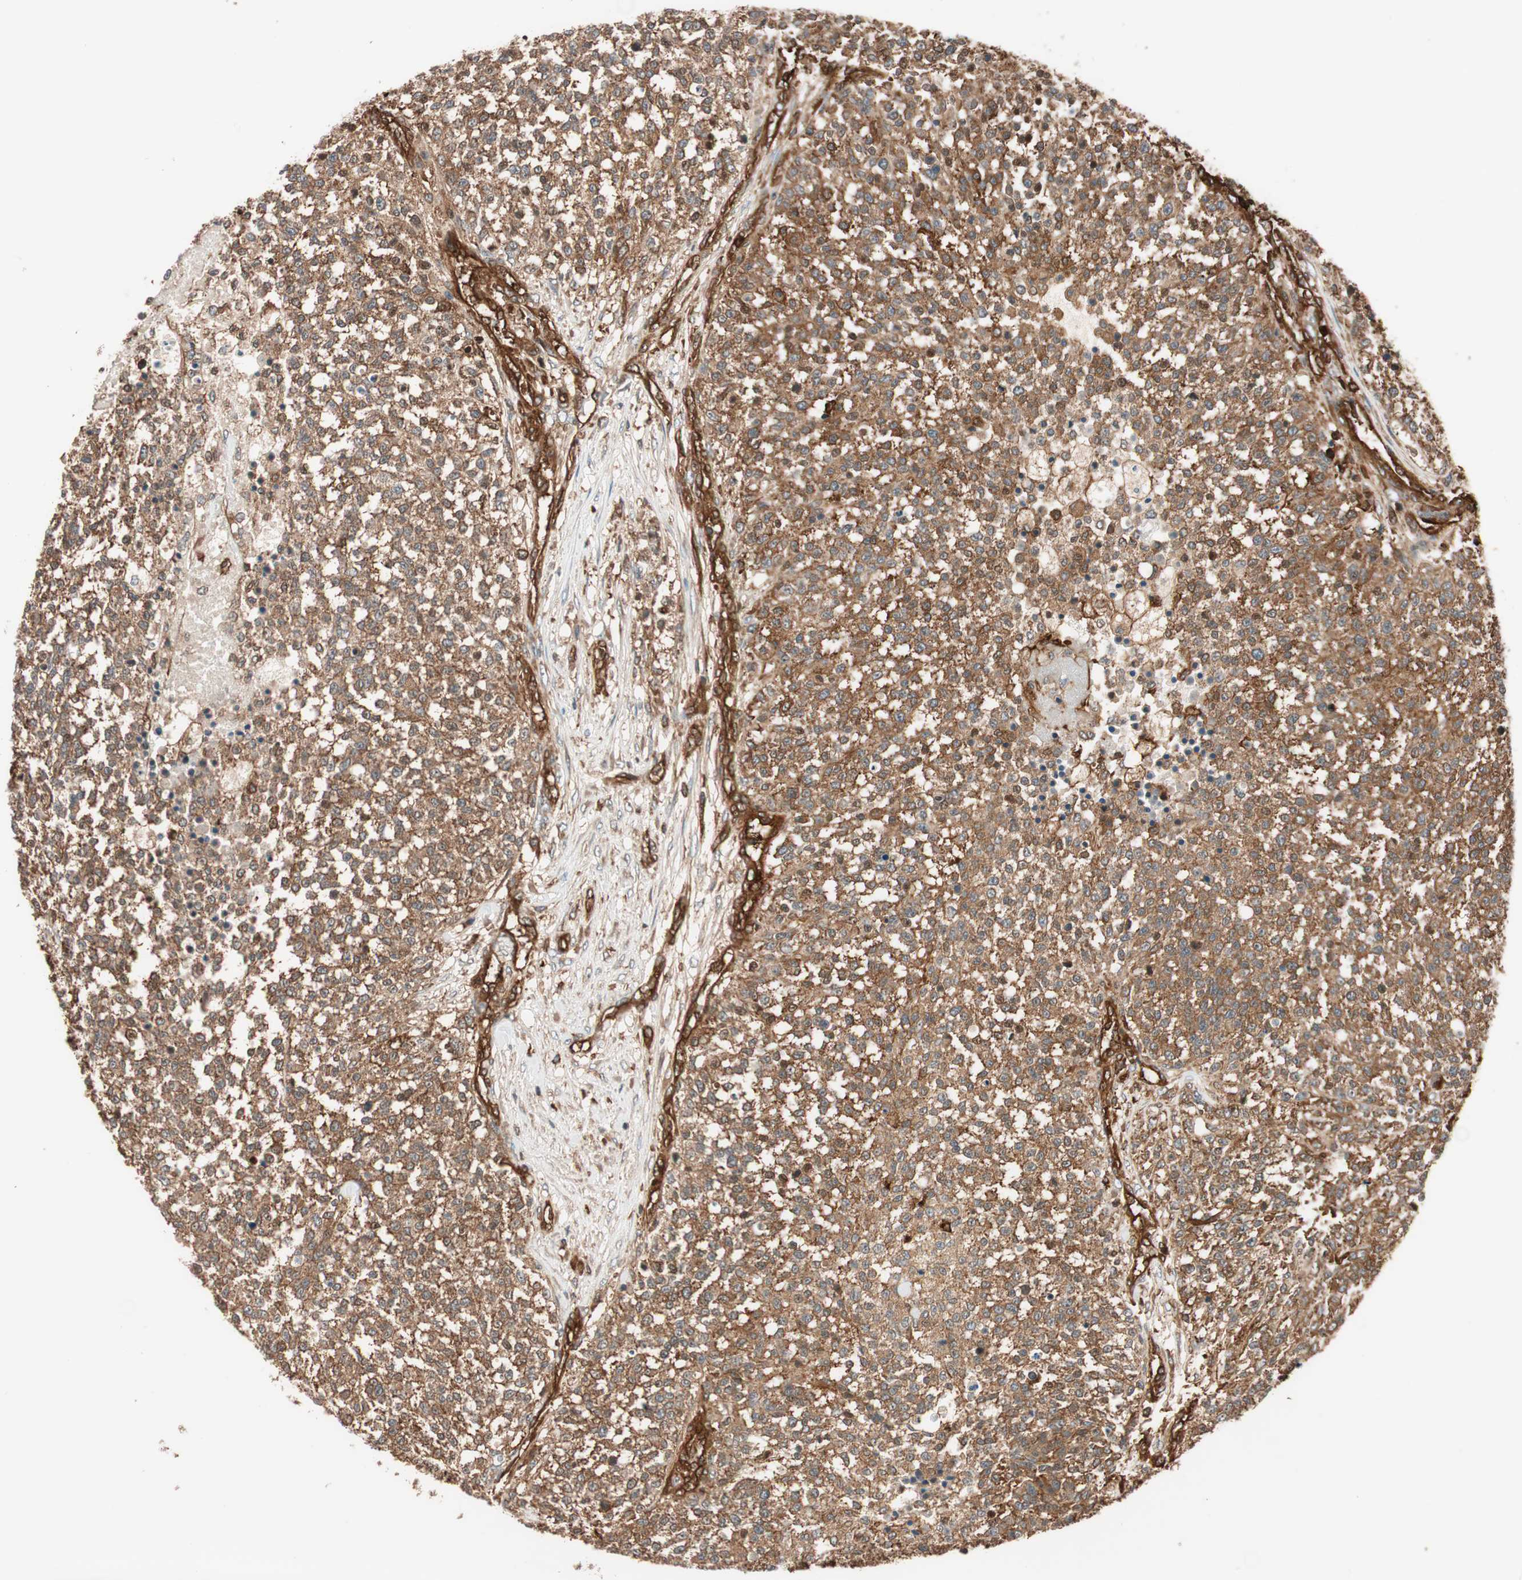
{"staining": {"intensity": "strong", "quantity": ">75%", "location": "cytoplasmic/membranous"}, "tissue": "testis cancer", "cell_type": "Tumor cells", "image_type": "cancer", "snomed": [{"axis": "morphology", "description": "Seminoma, NOS"}, {"axis": "topography", "description": "Testis"}], "caption": "DAB (3,3'-diaminobenzidine) immunohistochemical staining of testis seminoma exhibits strong cytoplasmic/membranous protein staining in approximately >75% of tumor cells.", "gene": "VASP", "patient": {"sex": "male", "age": 59}}